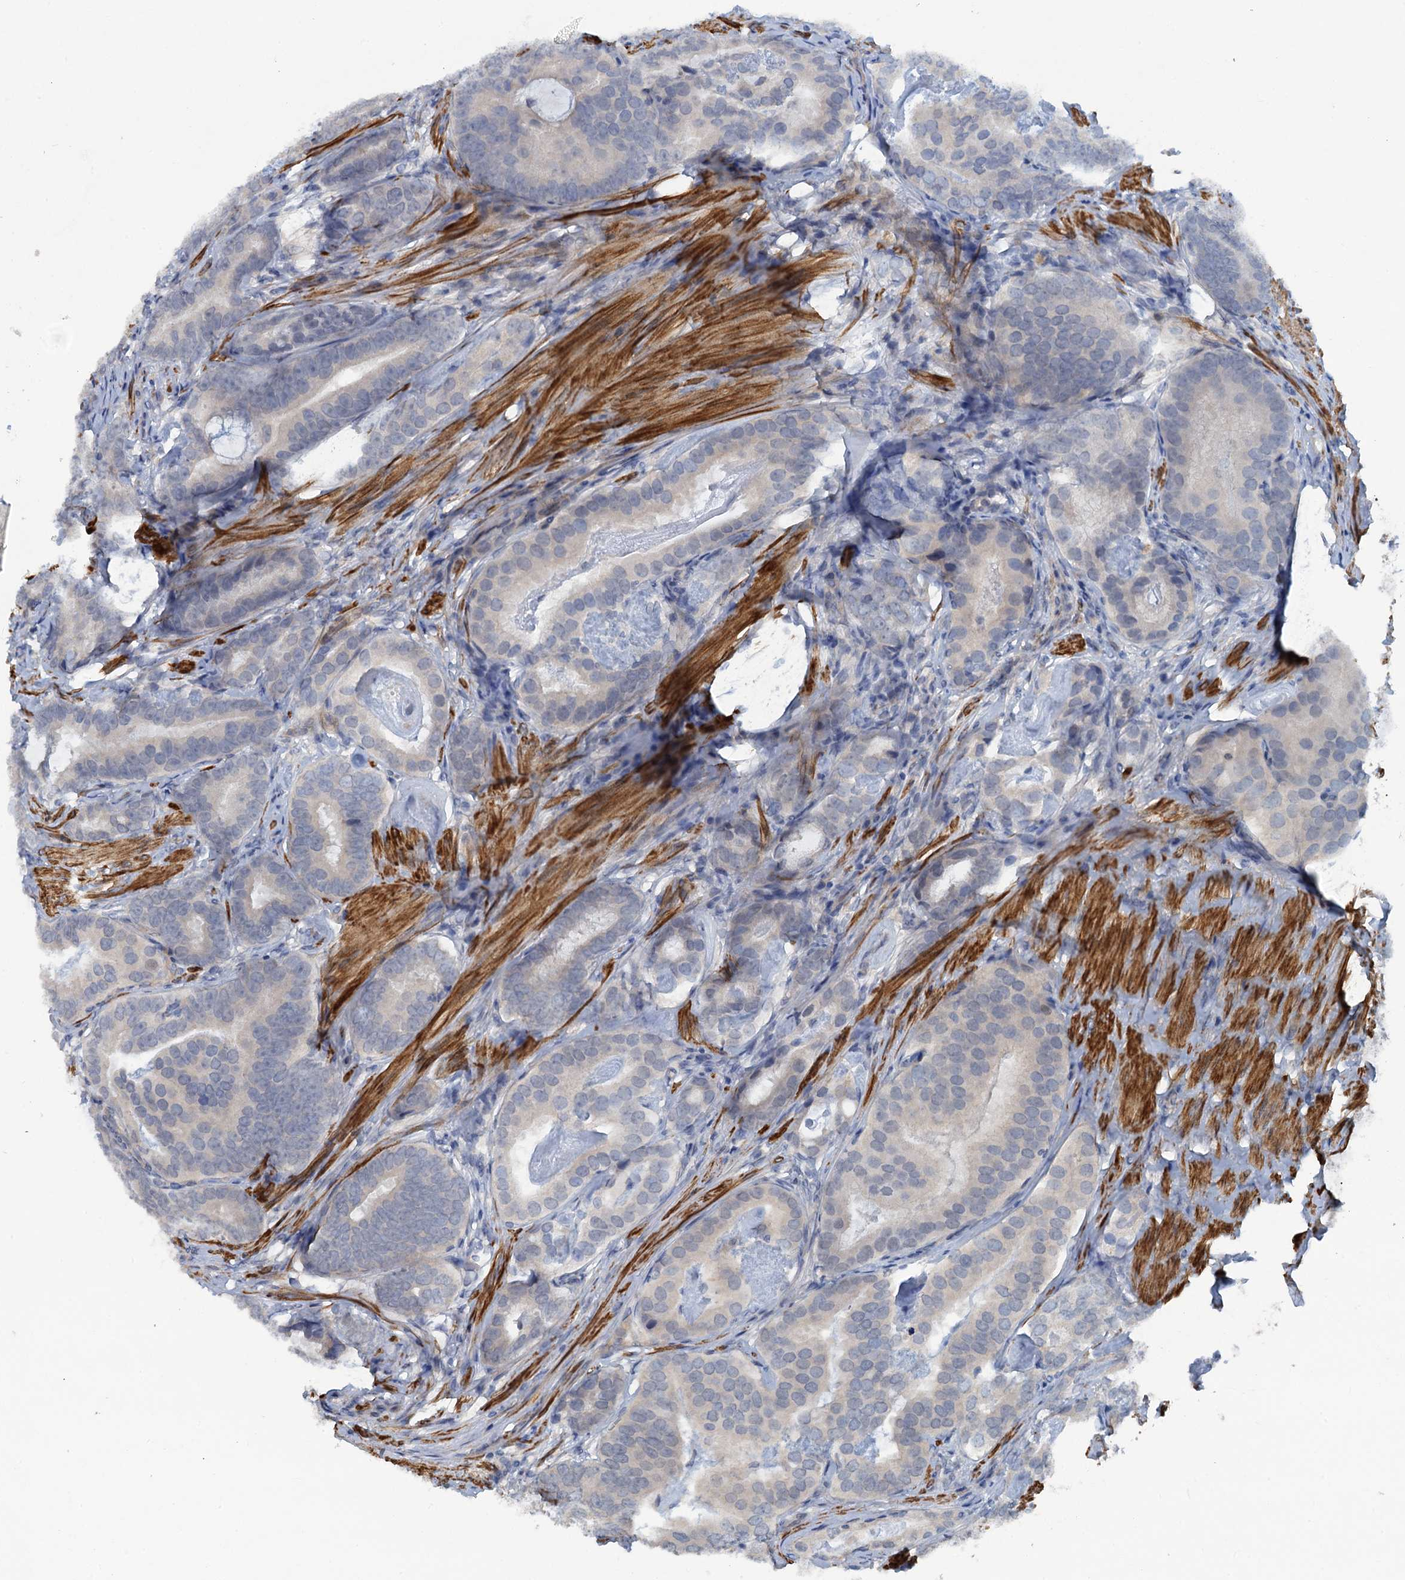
{"staining": {"intensity": "negative", "quantity": "none", "location": "none"}, "tissue": "prostate cancer", "cell_type": "Tumor cells", "image_type": "cancer", "snomed": [{"axis": "morphology", "description": "Adenocarcinoma, Low grade"}, {"axis": "topography", "description": "Prostate"}], "caption": "Photomicrograph shows no significant protein staining in tumor cells of prostate low-grade adenocarcinoma.", "gene": "MYO16", "patient": {"sex": "male", "age": 71}}